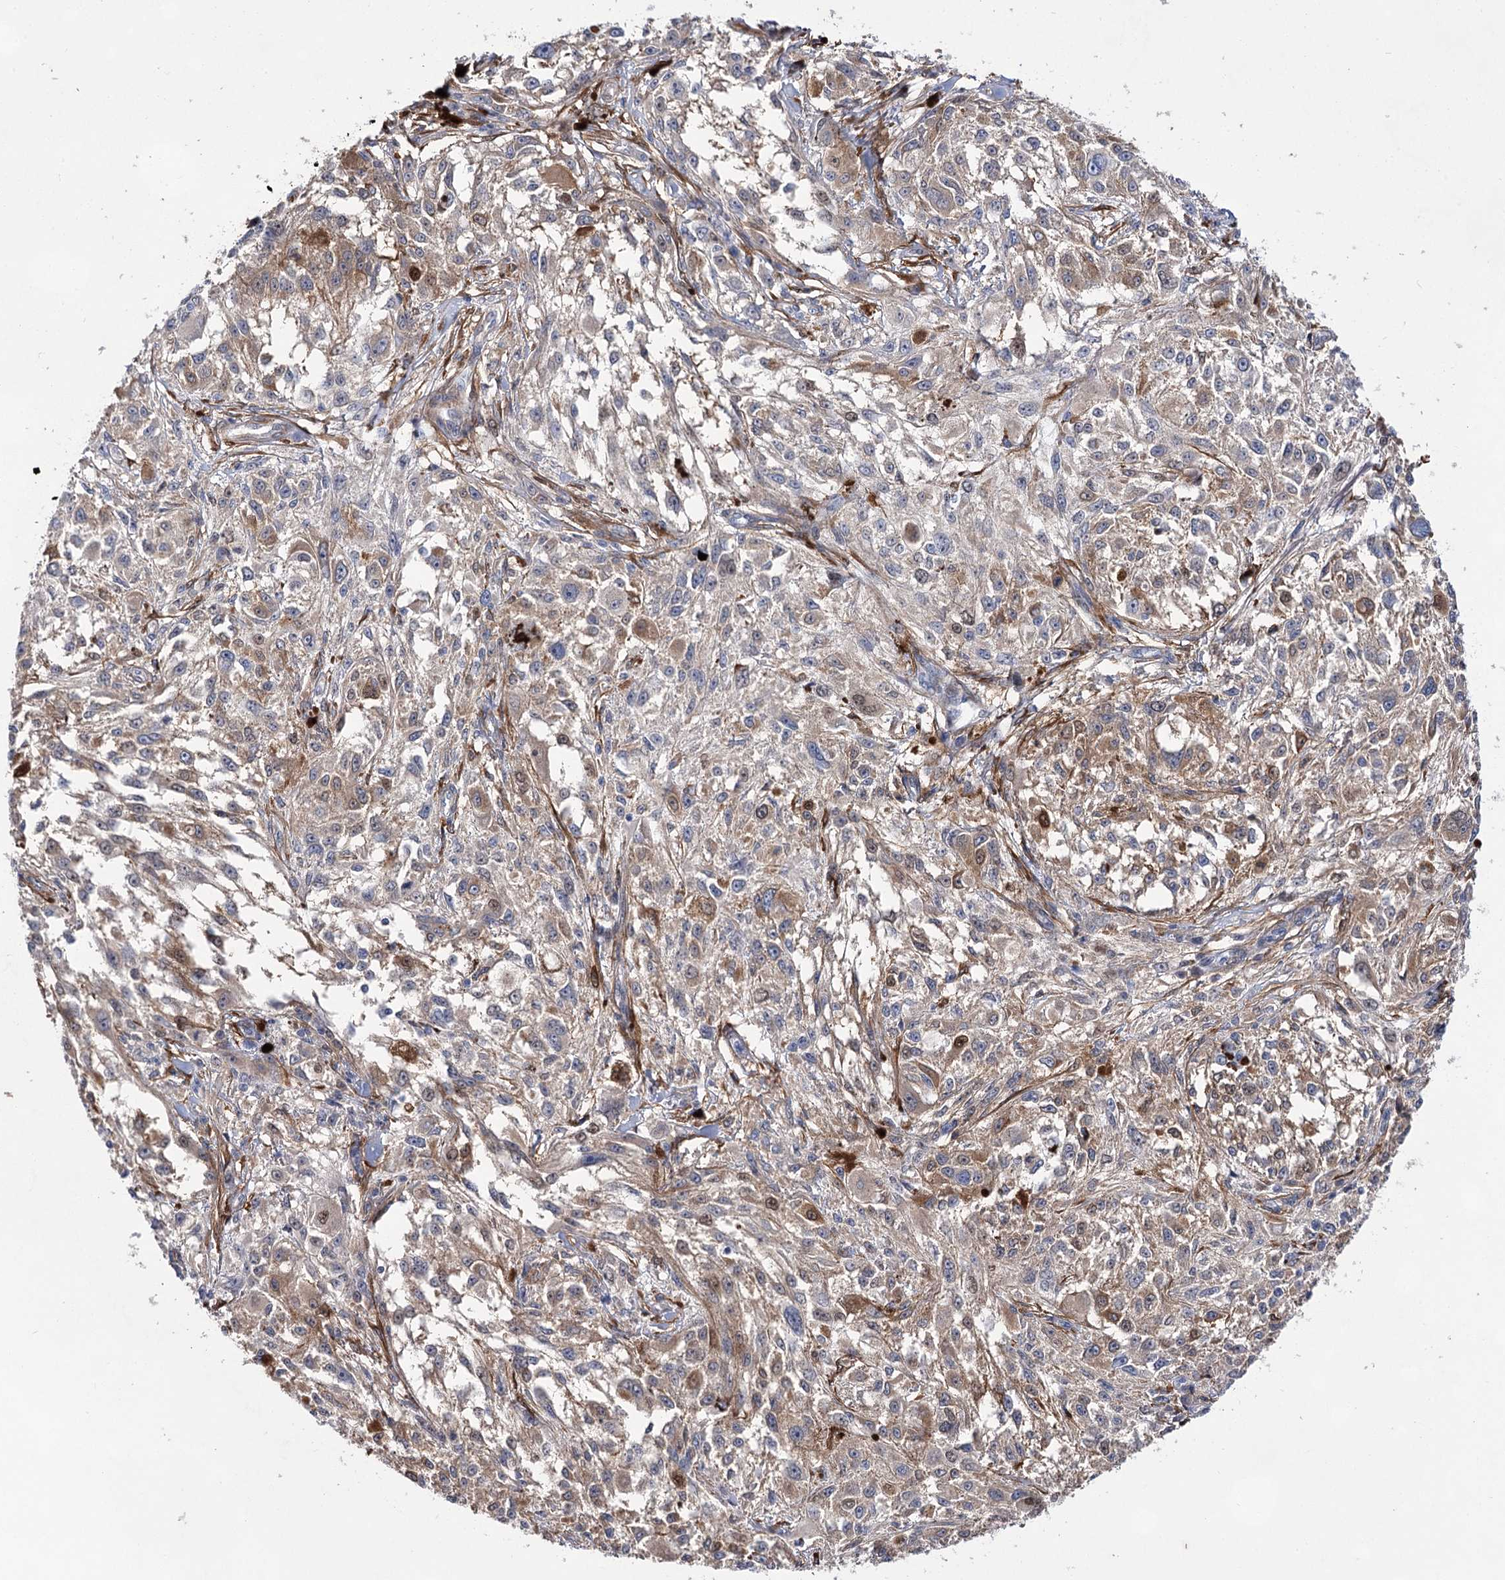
{"staining": {"intensity": "moderate", "quantity": "25%-75%", "location": "cytoplasmic/membranous"}, "tissue": "melanoma", "cell_type": "Tumor cells", "image_type": "cancer", "snomed": [{"axis": "morphology", "description": "Necrosis, NOS"}, {"axis": "morphology", "description": "Malignant melanoma, NOS"}, {"axis": "topography", "description": "Skin"}], "caption": "Protein expression analysis of human malignant melanoma reveals moderate cytoplasmic/membranous staining in about 25%-75% of tumor cells. The protein is stained brown, and the nuclei are stained in blue (DAB IHC with brightfield microscopy, high magnification).", "gene": "UGDH", "patient": {"sex": "female", "age": 87}}